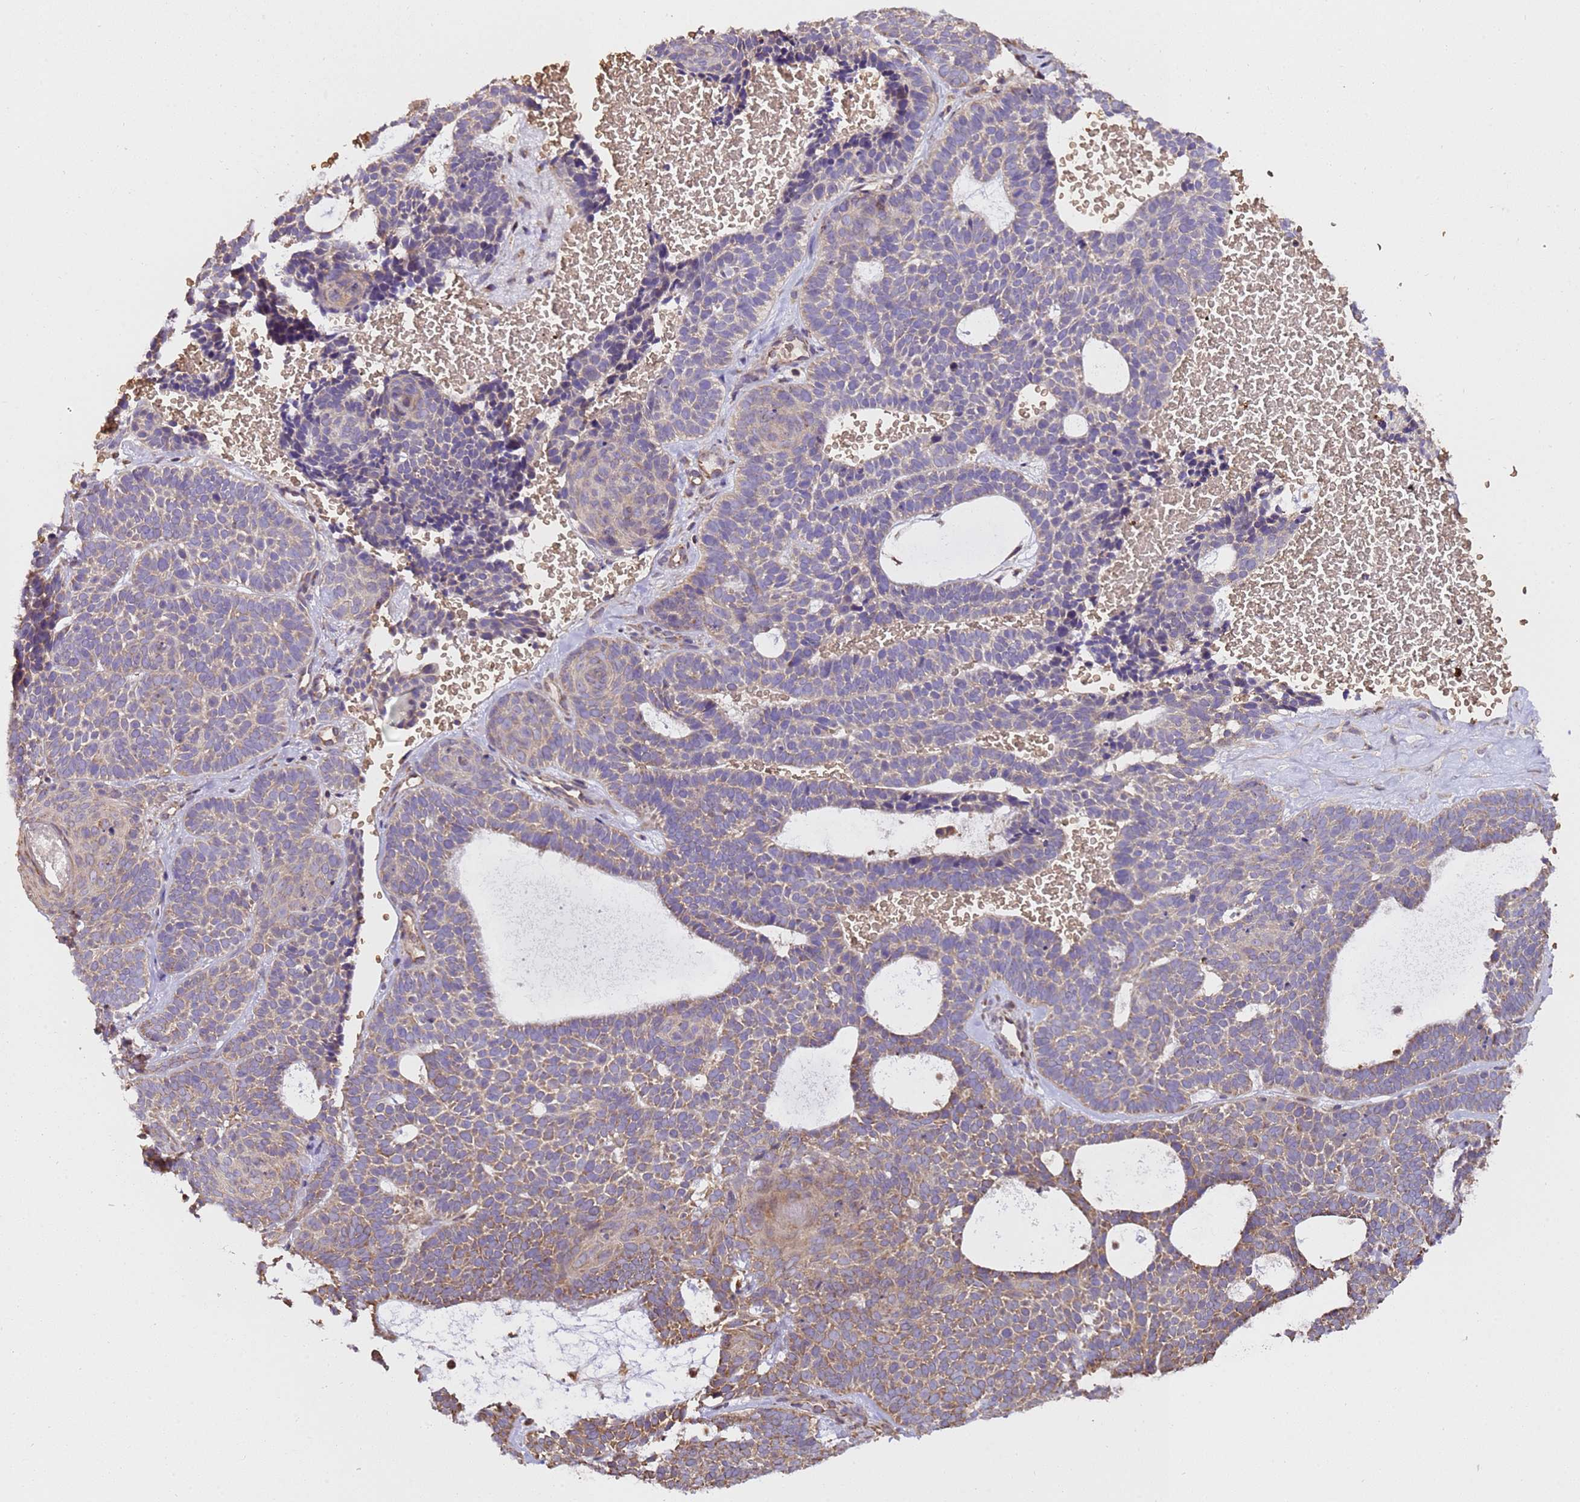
{"staining": {"intensity": "moderate", "quantity": "<25%", "location": "cytoplasmic/membranous"}, "tissue": "skin cancer", "cell_type": "Tumor cells", "image_type": "cancer", "snomed": [{"axis": "morphology", "description": "Basal cell carcinoma"}, {"axis": "topography", "description": "Skin"}], "caption": "This image reveals IHC staining of human skin cancer, with low moderate cytoplasmic/membranous expression in about <25% of tumor cells.", "gene": "LRRIQ1", "patient": {"sex": "male", "age": 85}}